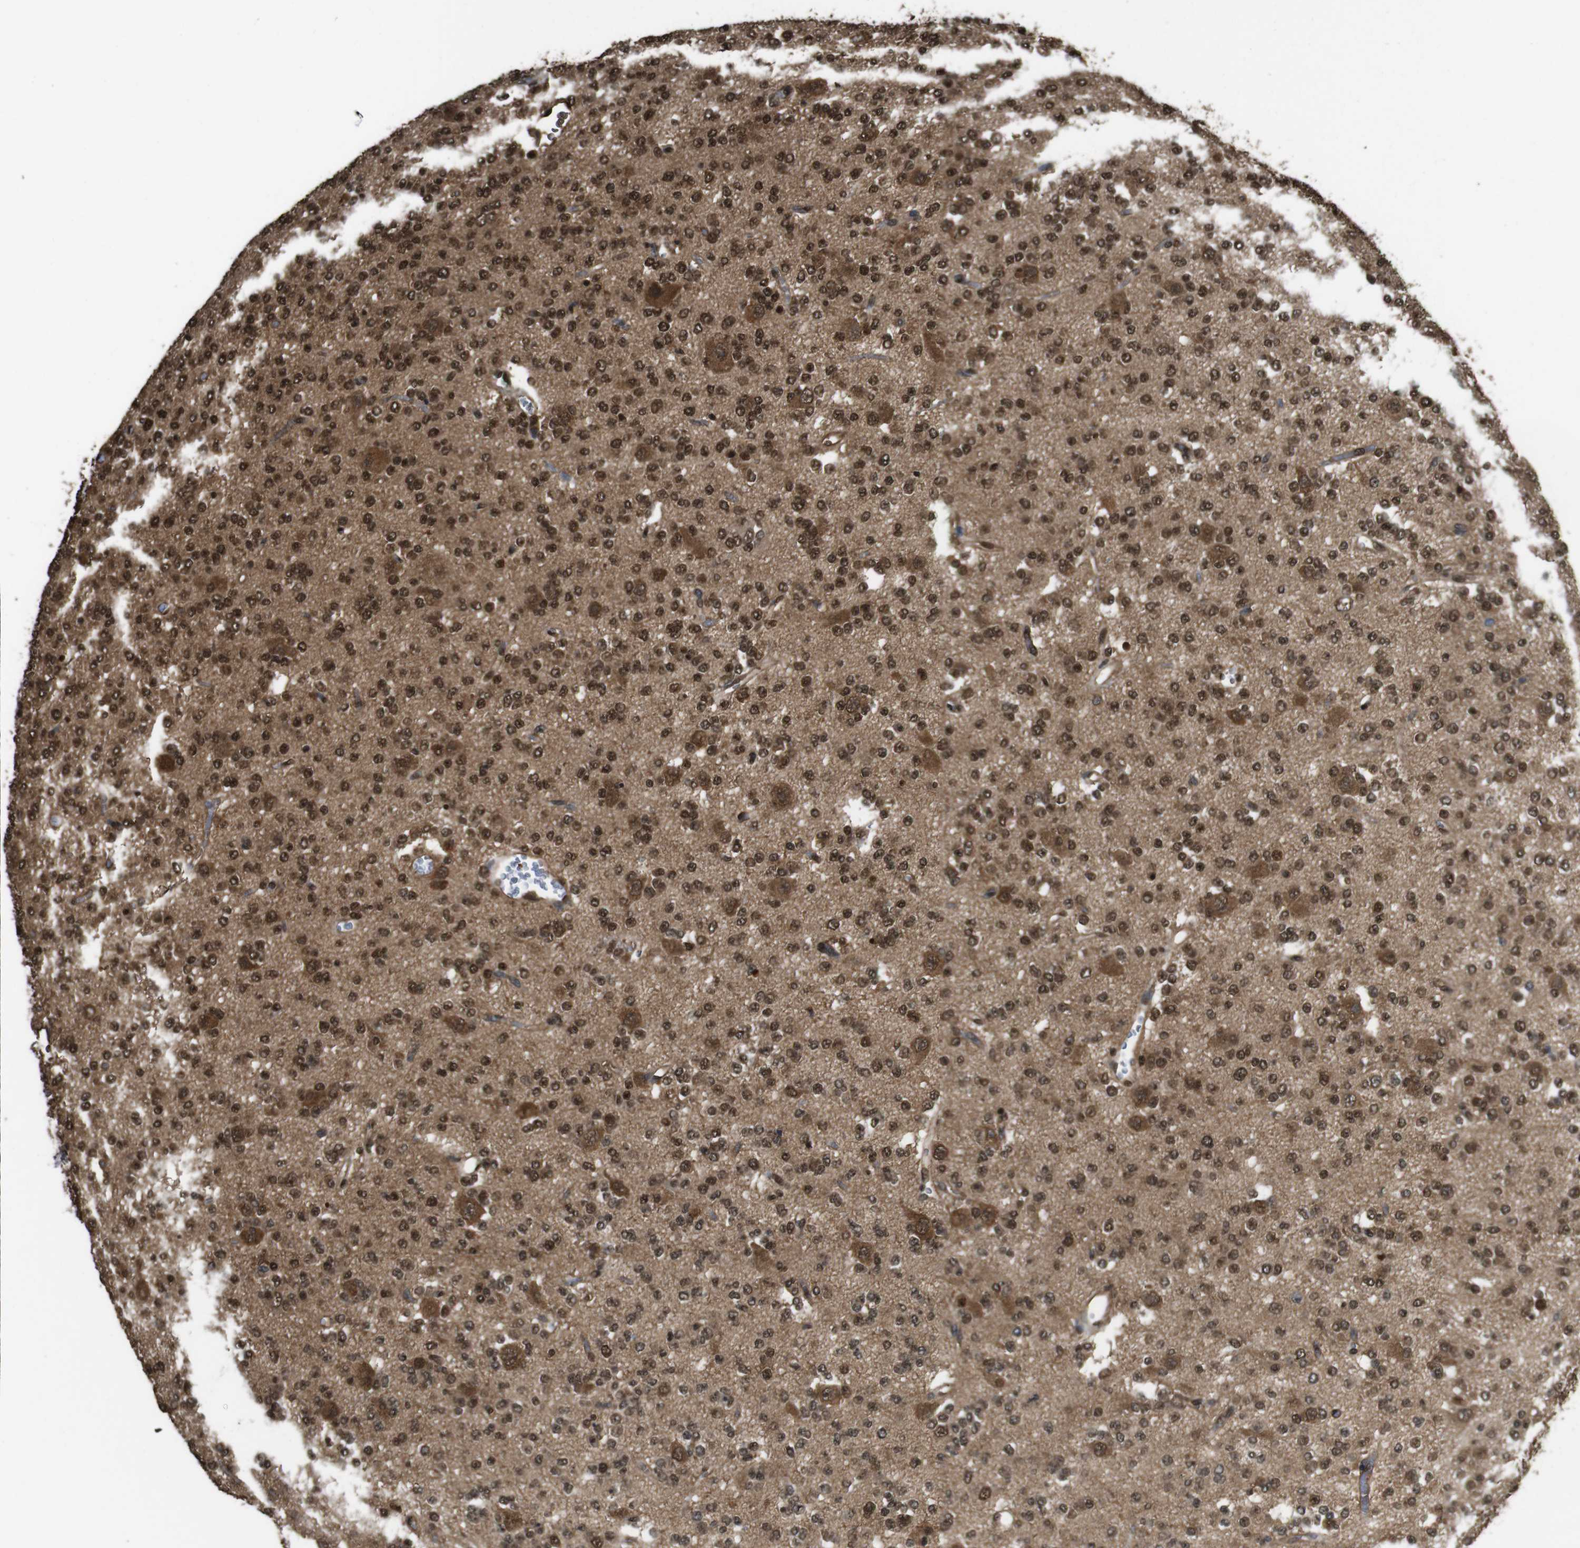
{"staining": {"intensity": "strong", "quantity": ">75%", "location": "cytoplasmic/membranous,nuclear"}, "tissue": "glioma", "cell_type": "Tumor cells", "image_type": "cancer", "snomed": [{"axis": "morphology", "description": "Glioma, malignant, Low grade"}, {"axis": "topography", "description": "Brain"}], "caption": "Protein analysis of malignant low-grade glioma tissue reveals strong cytoplasmic/membranous and nuclear staining in about >75% of tumor cells.", "gene": "VCP", "patient": {"sex": "male", "age": 38}}